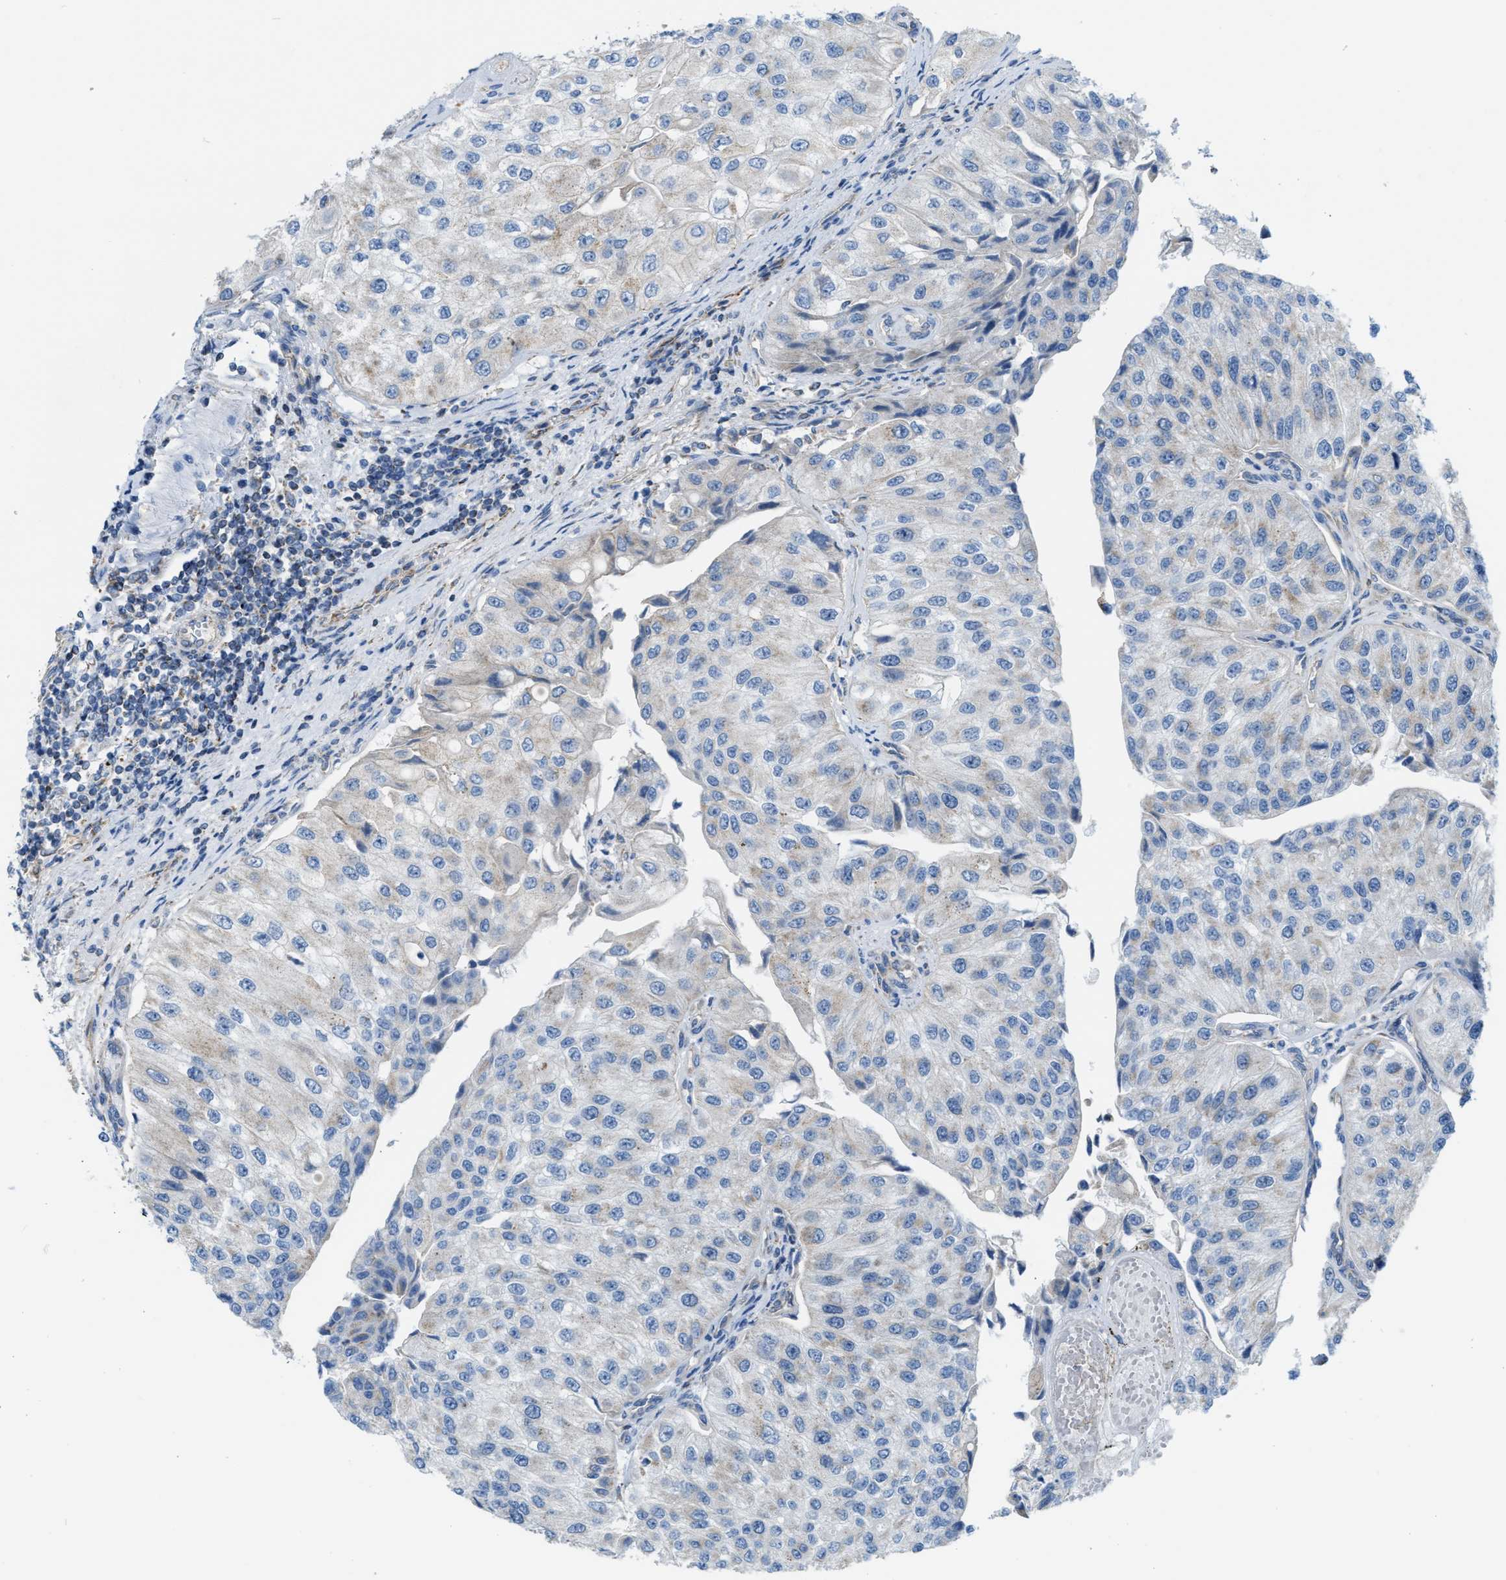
{"staining": {"intensity": "negative", "quantity": "none", "location": "none"}, "tissue": "urothelial cancer", "cell_type": "Tumor cells", "image_type": "cancer", "snomed": [{"axis": "morphology", "description": "Urothelial carcinoma, High grade"}, {"axis": "topography", "description": "Kidney"}, {"axis": "topography", "description": "Urinary bladder"}], "caption": "Immunohistochemical staining of human high-grade urothelial carcinoma demonstrates no significant positivity in tumor cells.", "gene": "JADE1", "patient": {"sex": "male", "age": 77}}